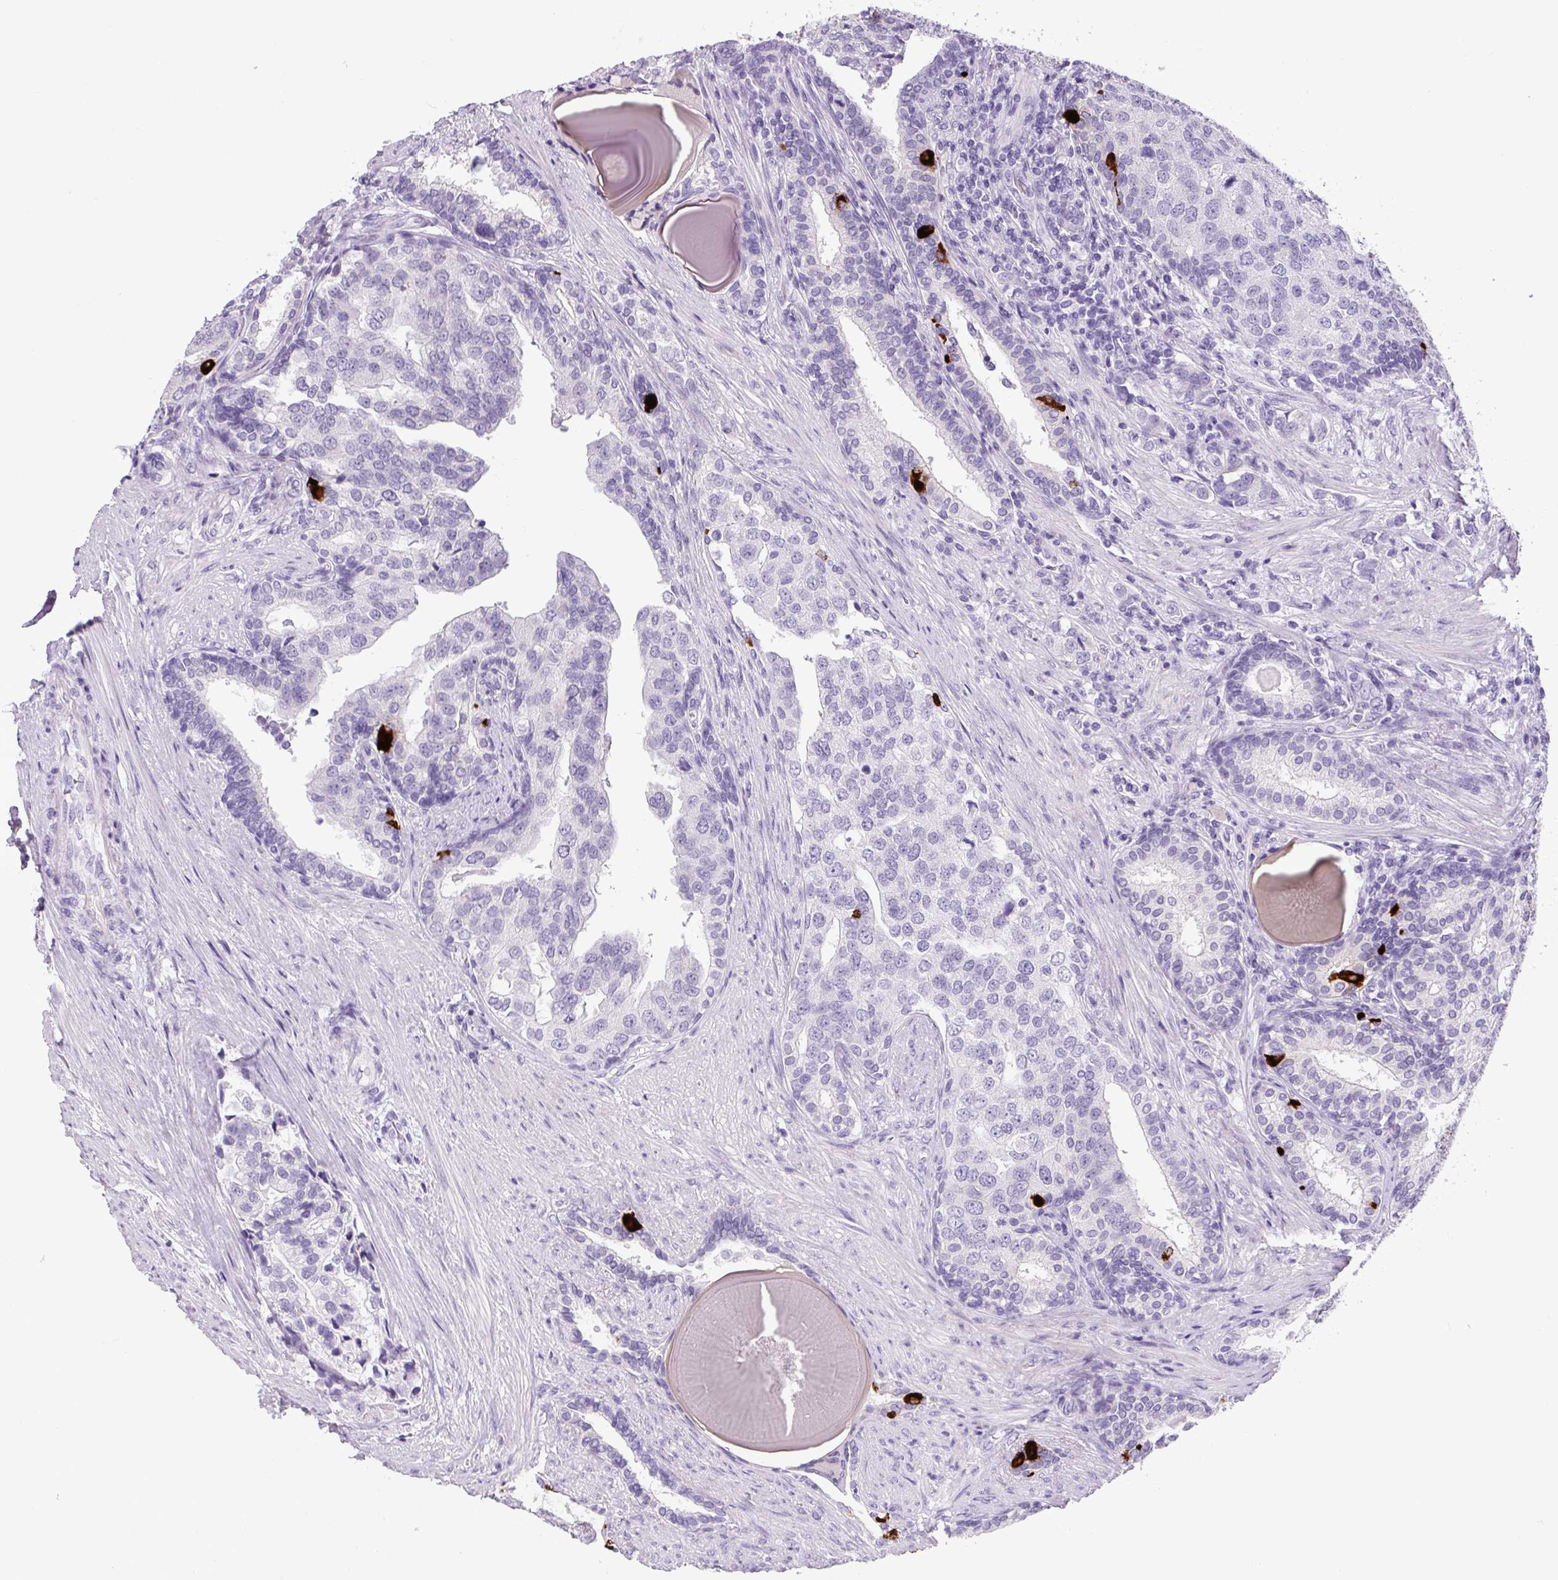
{"staining": {"intensity": "negative", "quantity": "none", "location": "none"}, "tissue": "prostate cancer", "cell_type": "Tumor cells", "image_type": "cancer", "snomed": [{"axis": "morphology", "description": "Adenocarcinoma, High grade"}, {"axis": "topography", "description": "Prostate"}], "caption": "Immunohistochemistry of human prostate cancer (high-grade adenocarcinoma) exhibits no positivity in tumor cells.", "gene": "CHGA", "patient": {"sex": "male", "age": 68}}